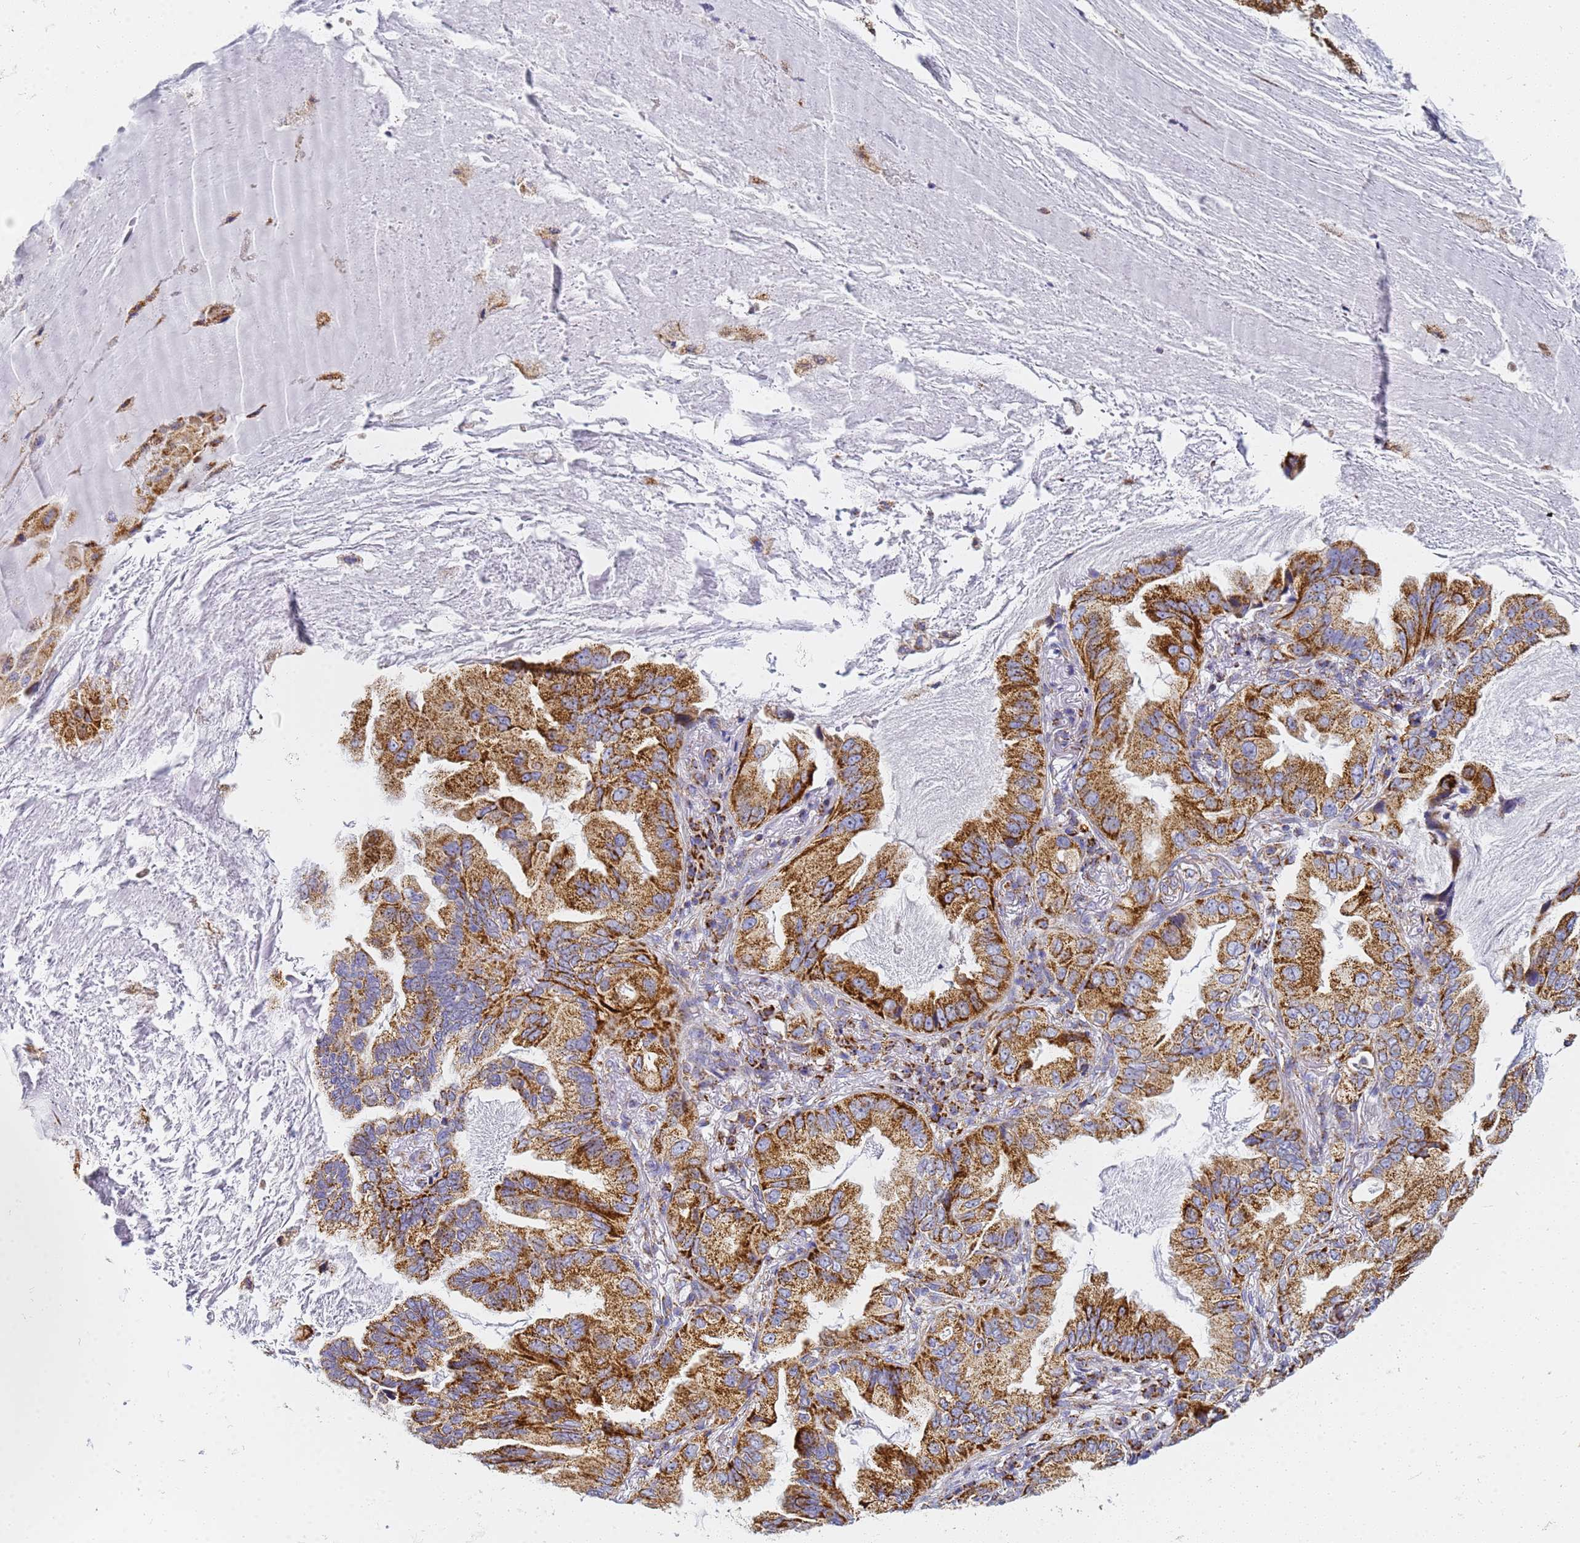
{"staining": {"intensity": "strong", "quantity": ">75%", "location": "cytoplasmic/membranous"}, "tissue": "lung cancer", "cell_type": "Tumor cells", "image_type": "cancer", "snomed": [{"axis": "morphology", "description": "Adenocarcinoma, NOS"}, {"axis": "topography", "description": "Lung"}], "caption": "An immunohistochemistry (IHC) photomicrograph of neoplastic tissue is shown. Protein staining in brown shows strong cytoplasmic/membranous positivity in lung adenocarcinoma within tumor cells. (DAB IHC, brown staining for protein, blue staining for nuclei).", "gene": "CNIH4", "patient": {"sex": "female", "age": 69}}